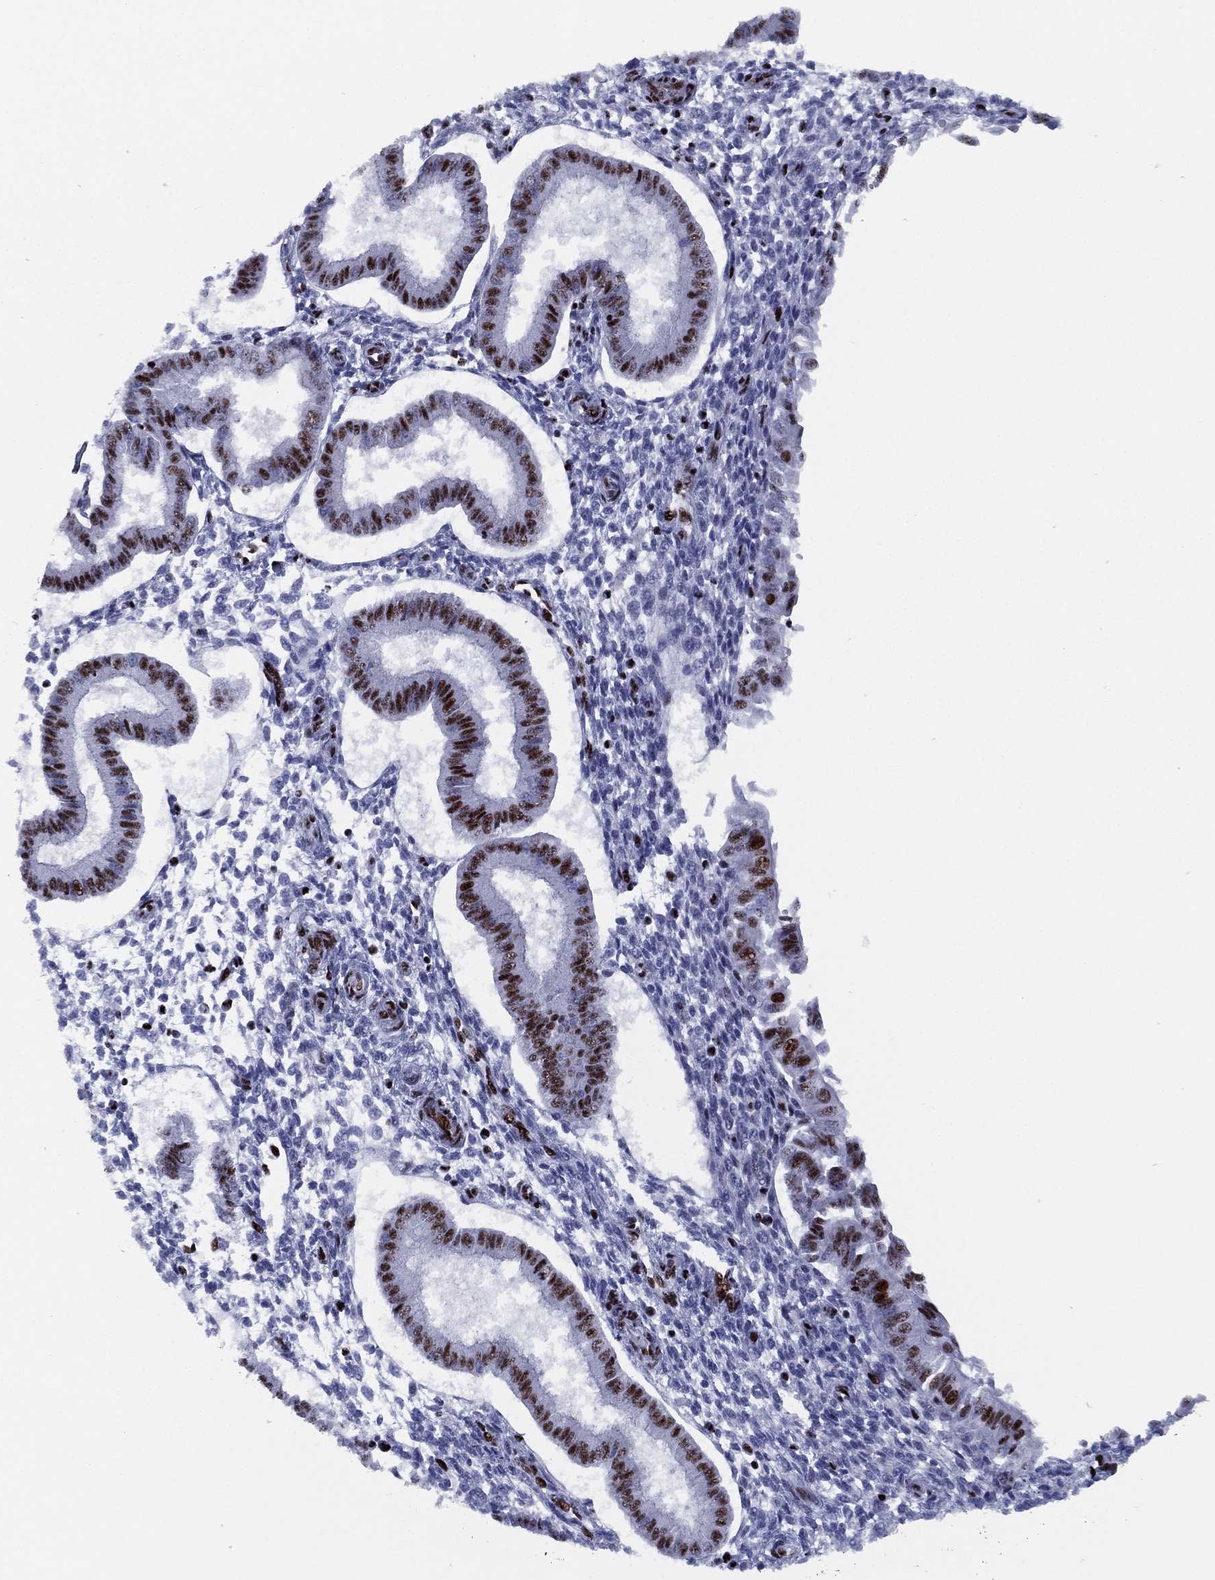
{"staining": {"intensity": "strong", "quantity": "<25%", "location": "nuclear"}, "tissue": "endometrium", "cell_type": "Cells in endometrial stroma", "image_type": "normal", "snomed": [{"axis": "morphology", "description": "Normal tissue, NOS"}, {"axis": "topography", "description": "Endometrium"}], "caption": "Protein expression by immunohistochemistry (IHC) exhibits strong nuclear expression in approximately <25% of cells in endometrial stroma in benign endometrium.", "gene": "CYB561D2", "patient": {"sex": "female", "age": 43}}